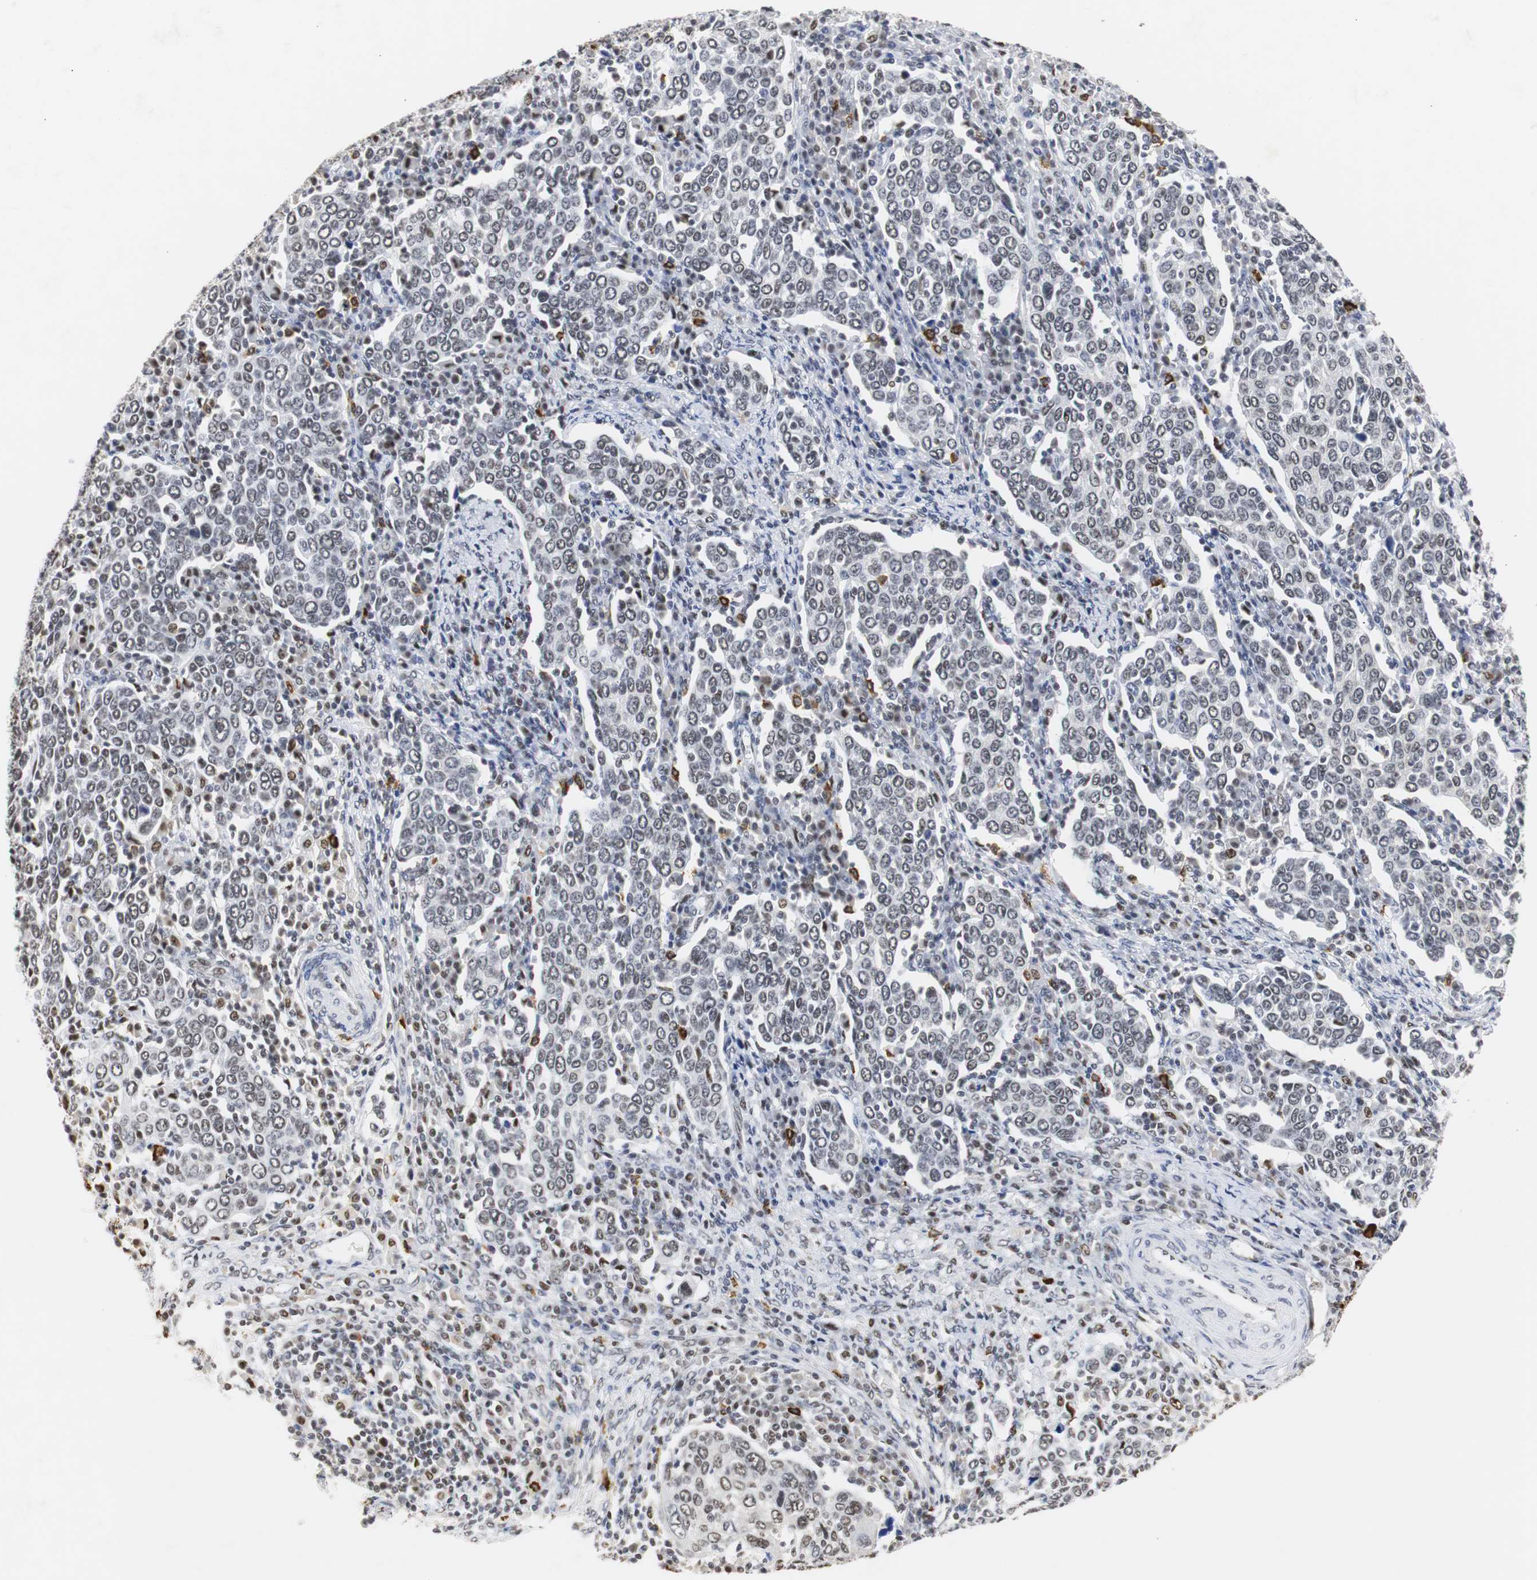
{"staining": {"intensity": "weak", "quantity": "<25%", "location": "nuclear"}, "tissue": "cervical cancer", "cell_type": "Tumor cells", "image_type": "cancer", "snomed": [{"axis": "morphology", "description": "Squamous cell carcinoma, NOS"}, {"axis": "topography", "description": "Cervix"}], "caption": "A photomicrograph of human cervical cancer is negative for staining in tumor cells.", "gene": "ZFC3H1", "patient": {"sex": "female", "age": 40}}